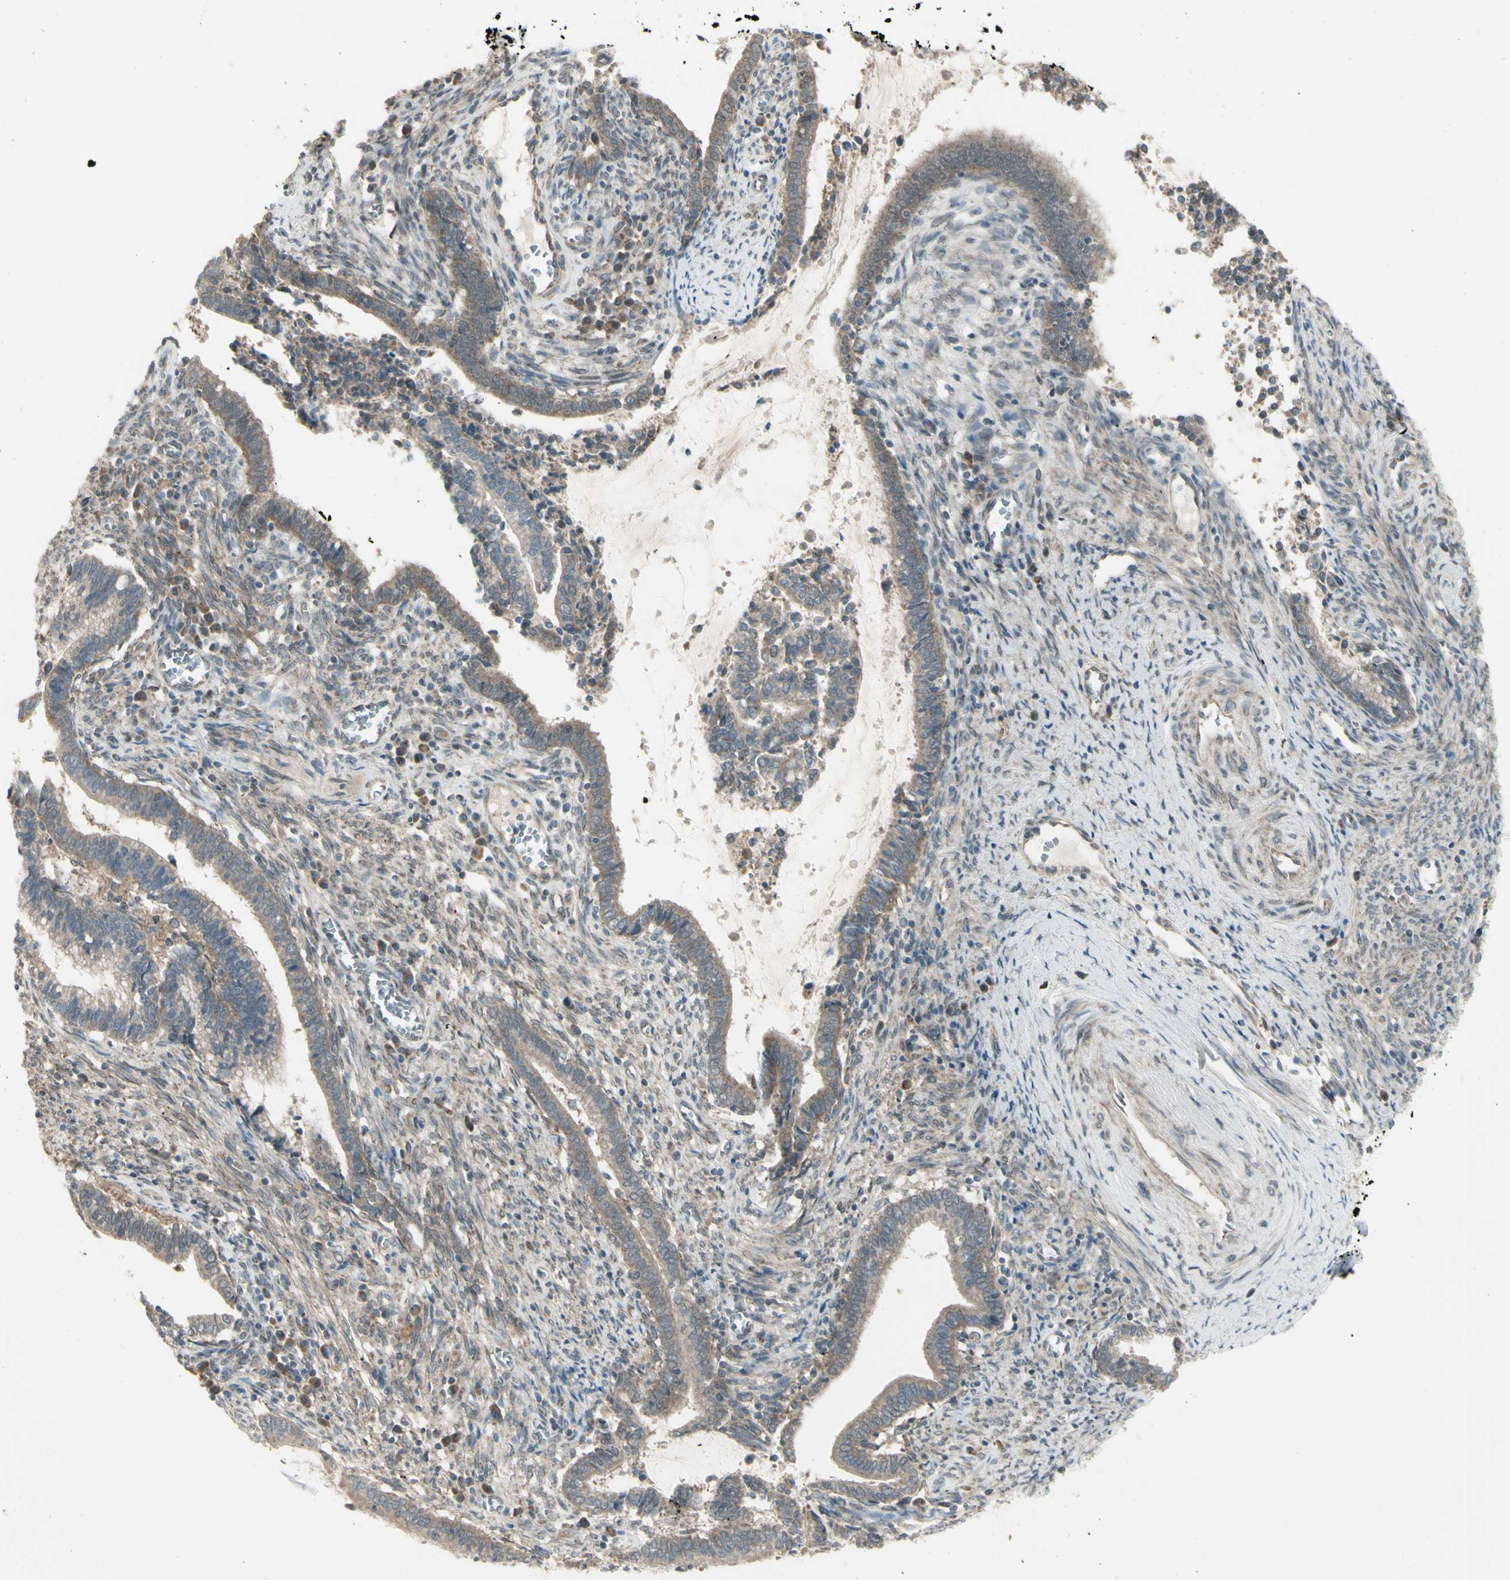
{"staining": {"intensity": "weak", "quantity": "25%-75%", "location": "cytoplasmic/membranous"}, "tissue": "cervical cancer", "cell_type": "Tumor cells", "image_type": "cancer", "snomed": [{"axis": "morphology", "description": "Adenocarcinoma, NOS"}, {"axis": "topography", "description": "Cervix"}], "caption": "Immunohistochemistry of adenocarcinoma (cervical) displays low levels of weak cytoplasmic/membranous positivity in about 25%-75% of tumor cells.", "gene": "NAXD", "patient": {"sex": "female", "age": 44}}